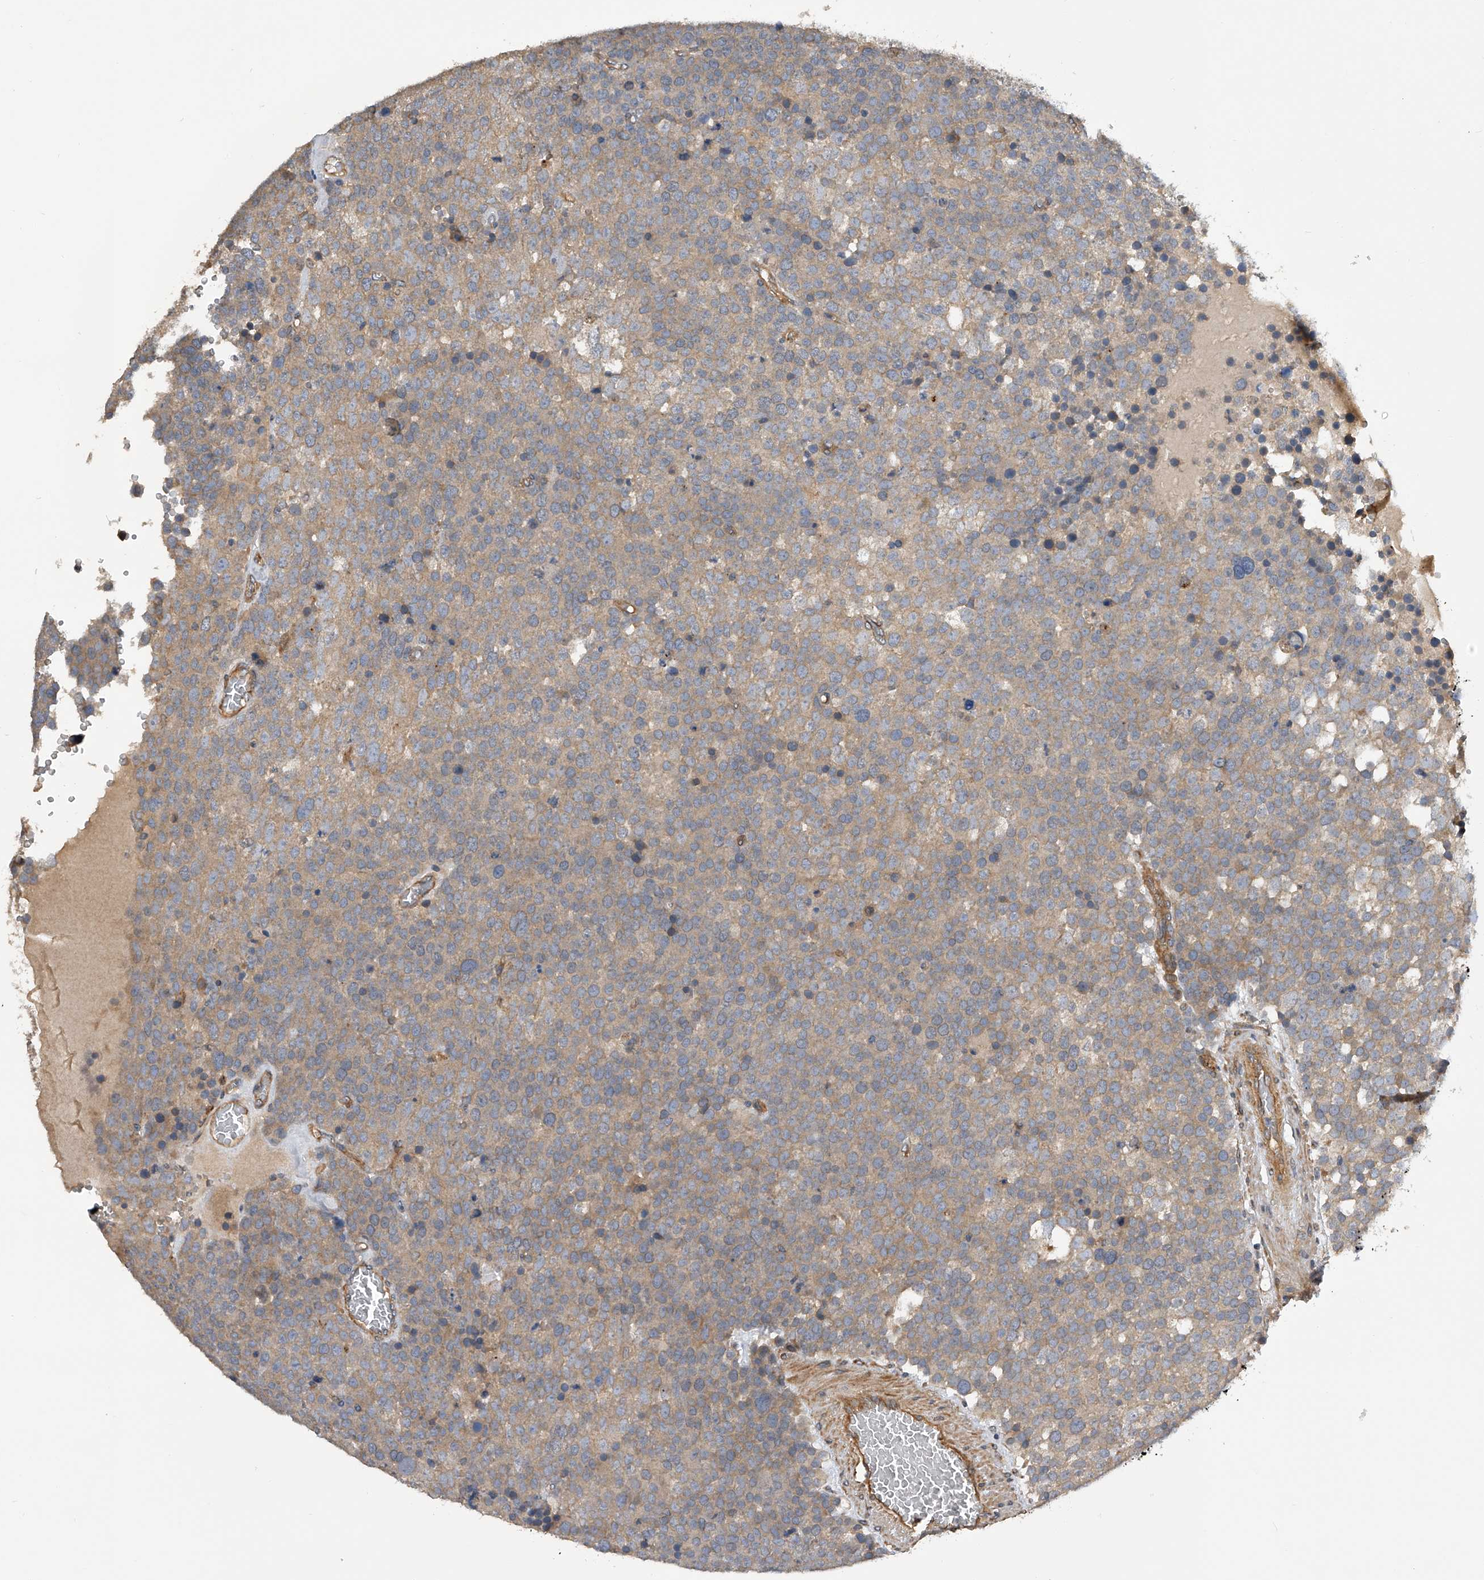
{"staining": {"intensity": "moderate", "quantity": "<25%", "location": "cytoplasmic/membranous"}, "tissue": "testis cancer", "cell_type": "Tumor cells", "image_type": "cancer", "snomed": [{"axis": "morphology", "description": "Seminoma, NOS"}, {"axis": "topography", "description": "Testis"}], "caption": "A low amount of moderate cytoplasmic/membranous staining is appreciated in about <25% of tumor cells in testis cancer tissue. The staining was performed using DAB (3,3'-diaminobenzidine), with brown indicating positive protein expression. Nuclei are stained blue with hematoxylin.", "gene": "PTPRA", "patient": {"sex": "male", "age": 71}}